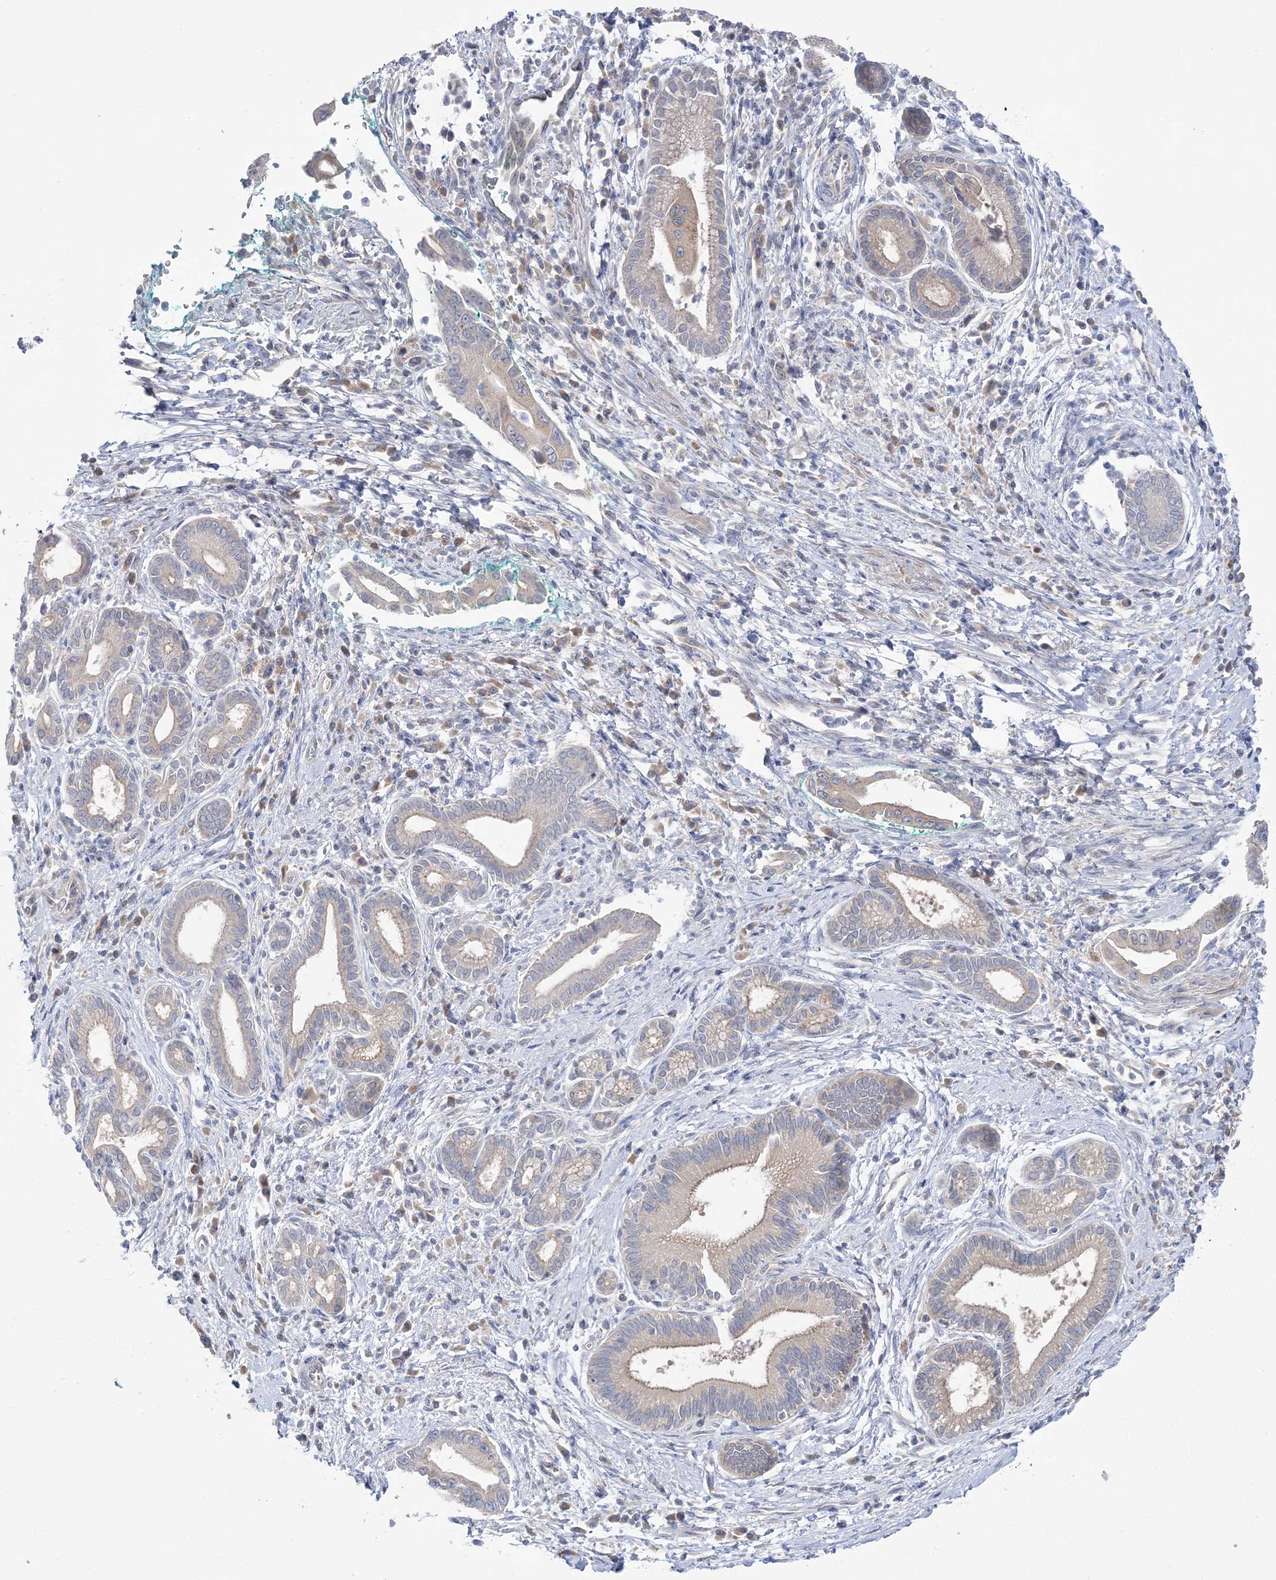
{"staining": {"intensity": "weak", "quantity": "25%-75%", "location": "cytoplasmic/membranous"}, "tissue": "pancreatic cancer", "cell_type": "Tumor cells", "image_type": "cancer", "snomed": [{"axis": "morphology", "description": "Adenocarcinoma, NOS"}, {"axis": "topography", "description": "Pancreas"}], "caption": "Pancreatic adenocarcinoma stained for a protein (brown) reveals weak cytoplasmic/membranous positive expression in approximately 25%-75% of tumor cells.", "gene": "MMADHC", "patient": {"sex": "male", "age": 78}}